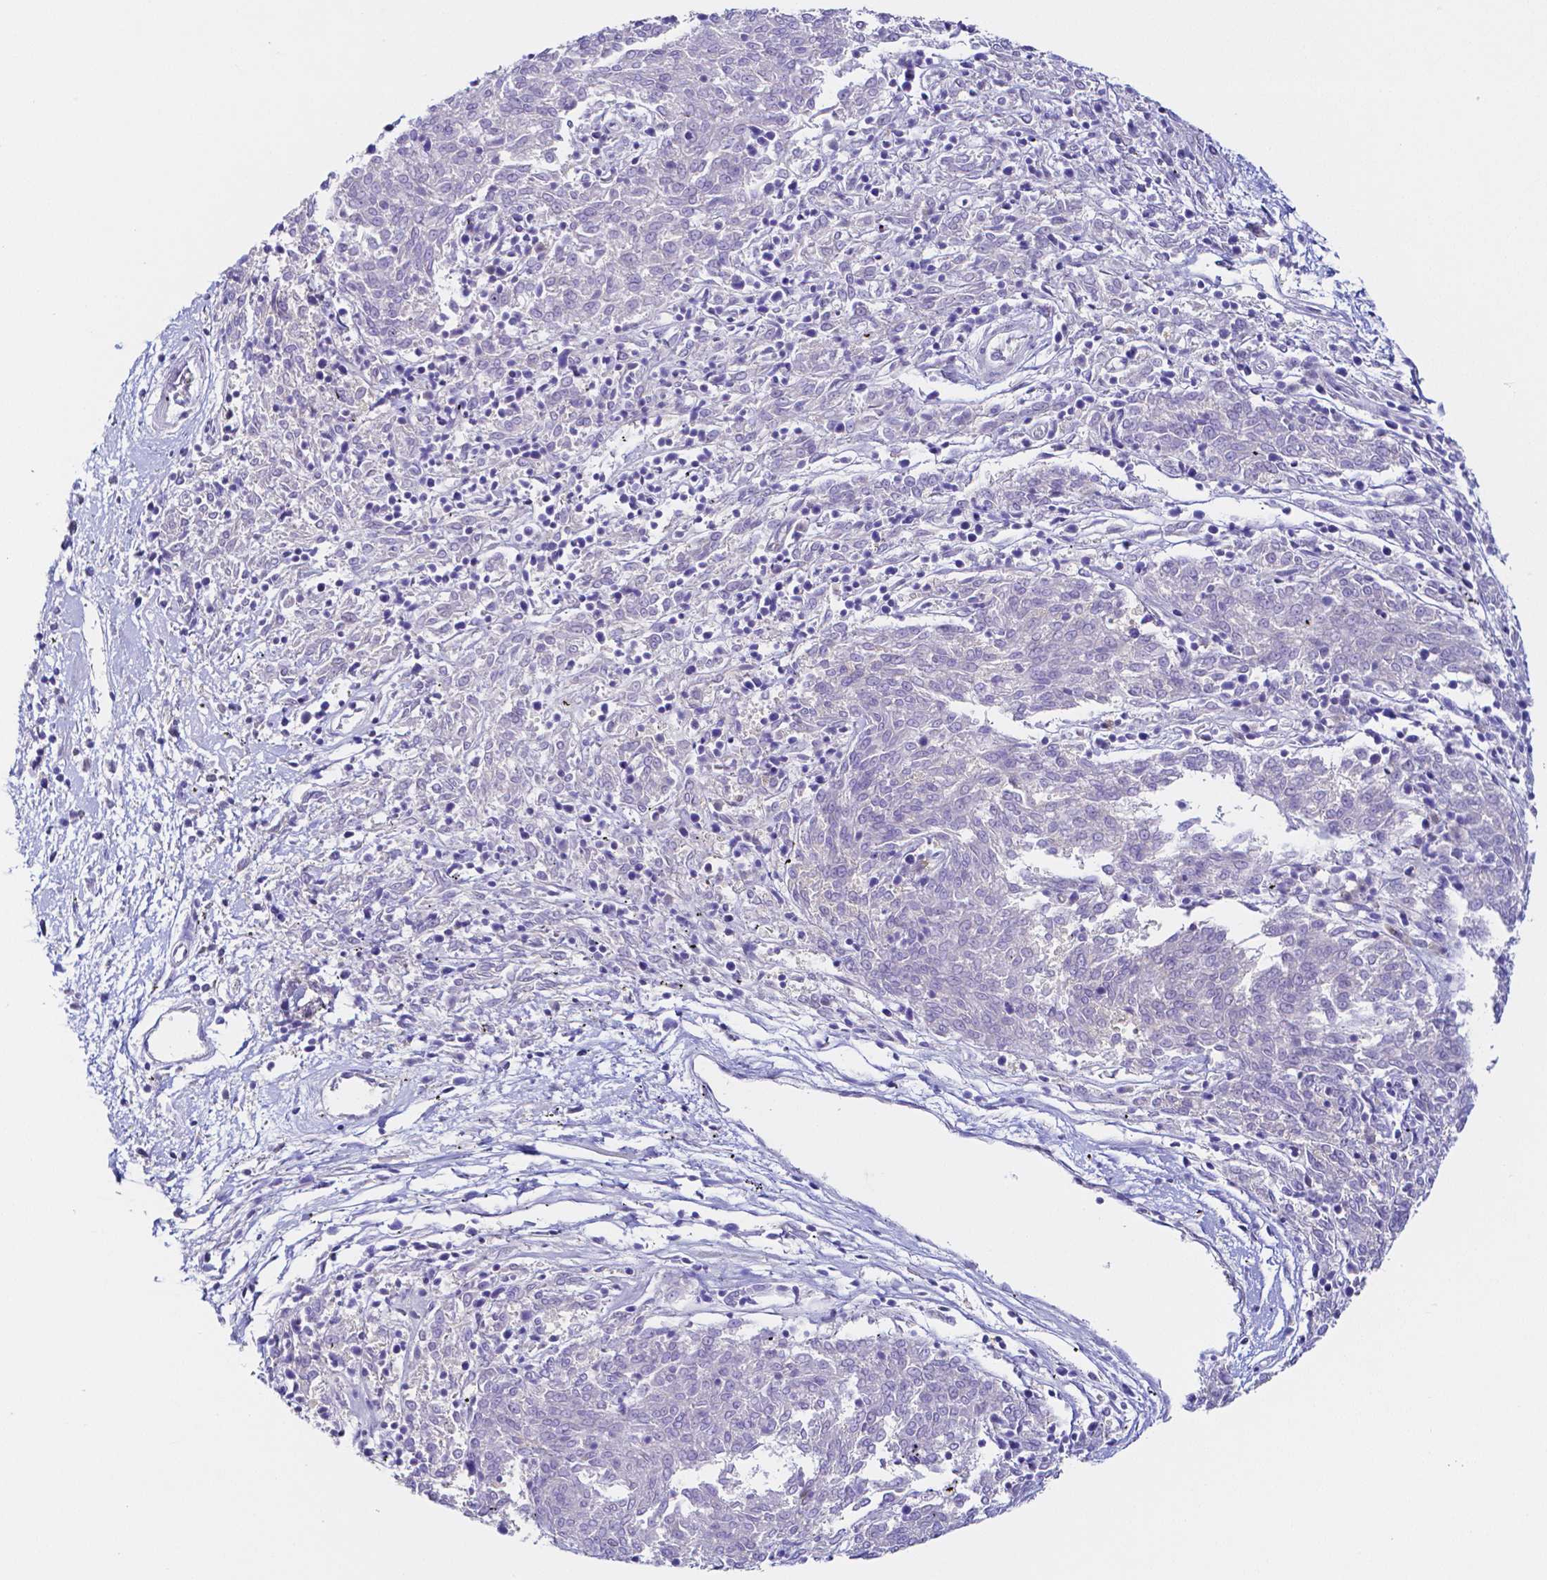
{"staining": {"intensity": "negative", "quantity": "none", "location": "none"}, "tissue": "melanoma", "cell_type": "Tumor cells", "image_type": "cancer", "snomed": [{"axis": "morphology", "description": "Malignant melanoma, NOS"}, {"axis": "topography", "description": "Skin"}], "caption": "This is an immunohistochemistry (IHC) histopathology image of human melanoma. There is no positivity in tumor cells.", "gene": "PKP3", "patient": {"sex": "female", "age": 72}}